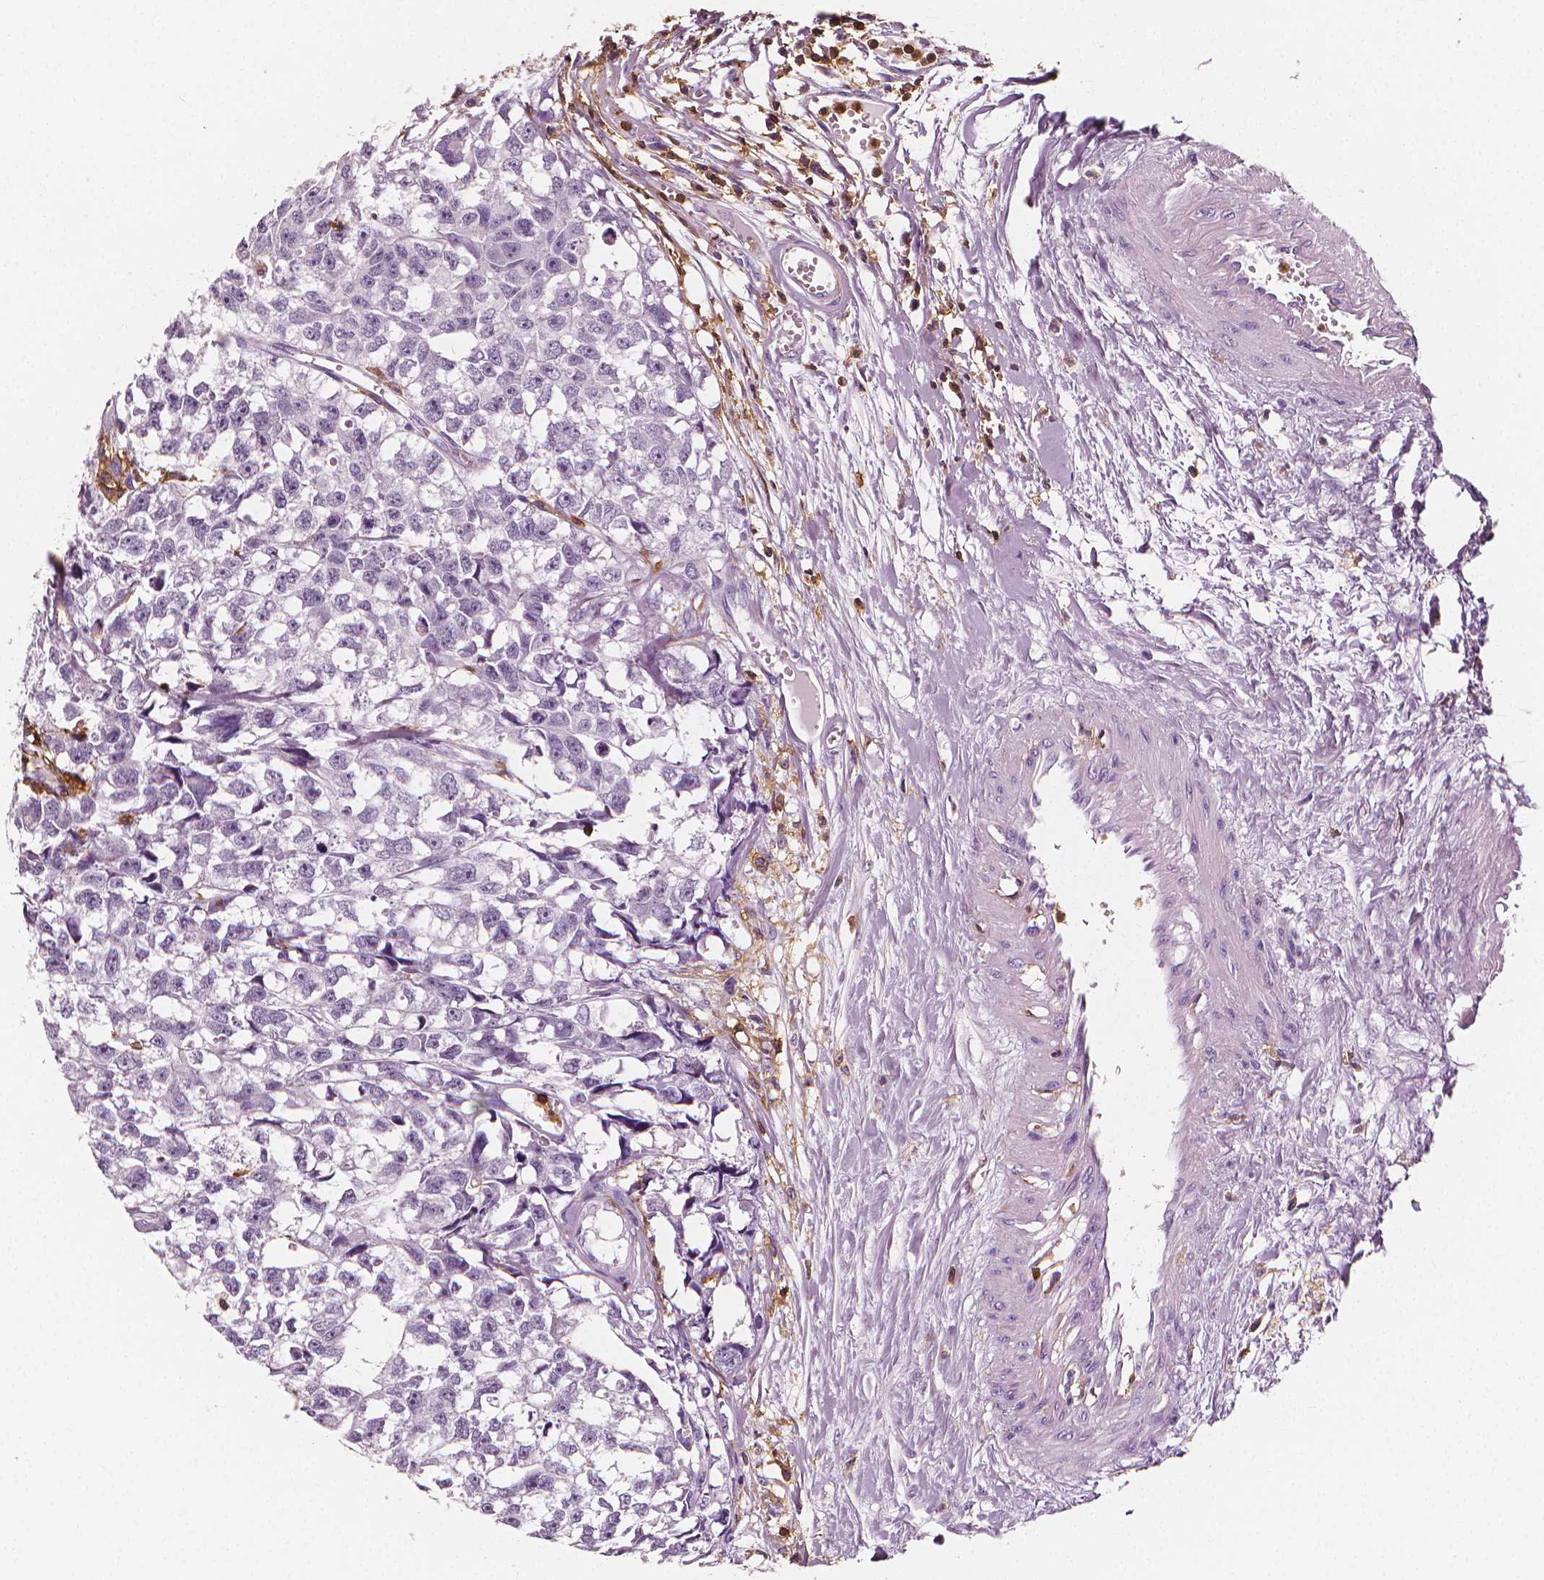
{"staining": {"intensity": "negative", "quantity": "none", "location": "none"}, "tissue": "testis cancer", "cell_type": "Tumor cells", "image_type": "cancer", "snomed": [{"axis": "morphology", "description": "Carcinoma, Embryonal, NOS"}, {"axis": "morphology", "description": "Teratoma, malignant, NOS"}, {"axis": "topography", "description": "Testis"}], "caption": "This photomicrograph is of testis cancer (malignant teratoma) stained with IHC to label a protein in brown with the nuclei are counter-stained blue. There is no positivity in tumor cells.", "gene": "PTPRC", "patient": {"sex": "male", "age": 44}}